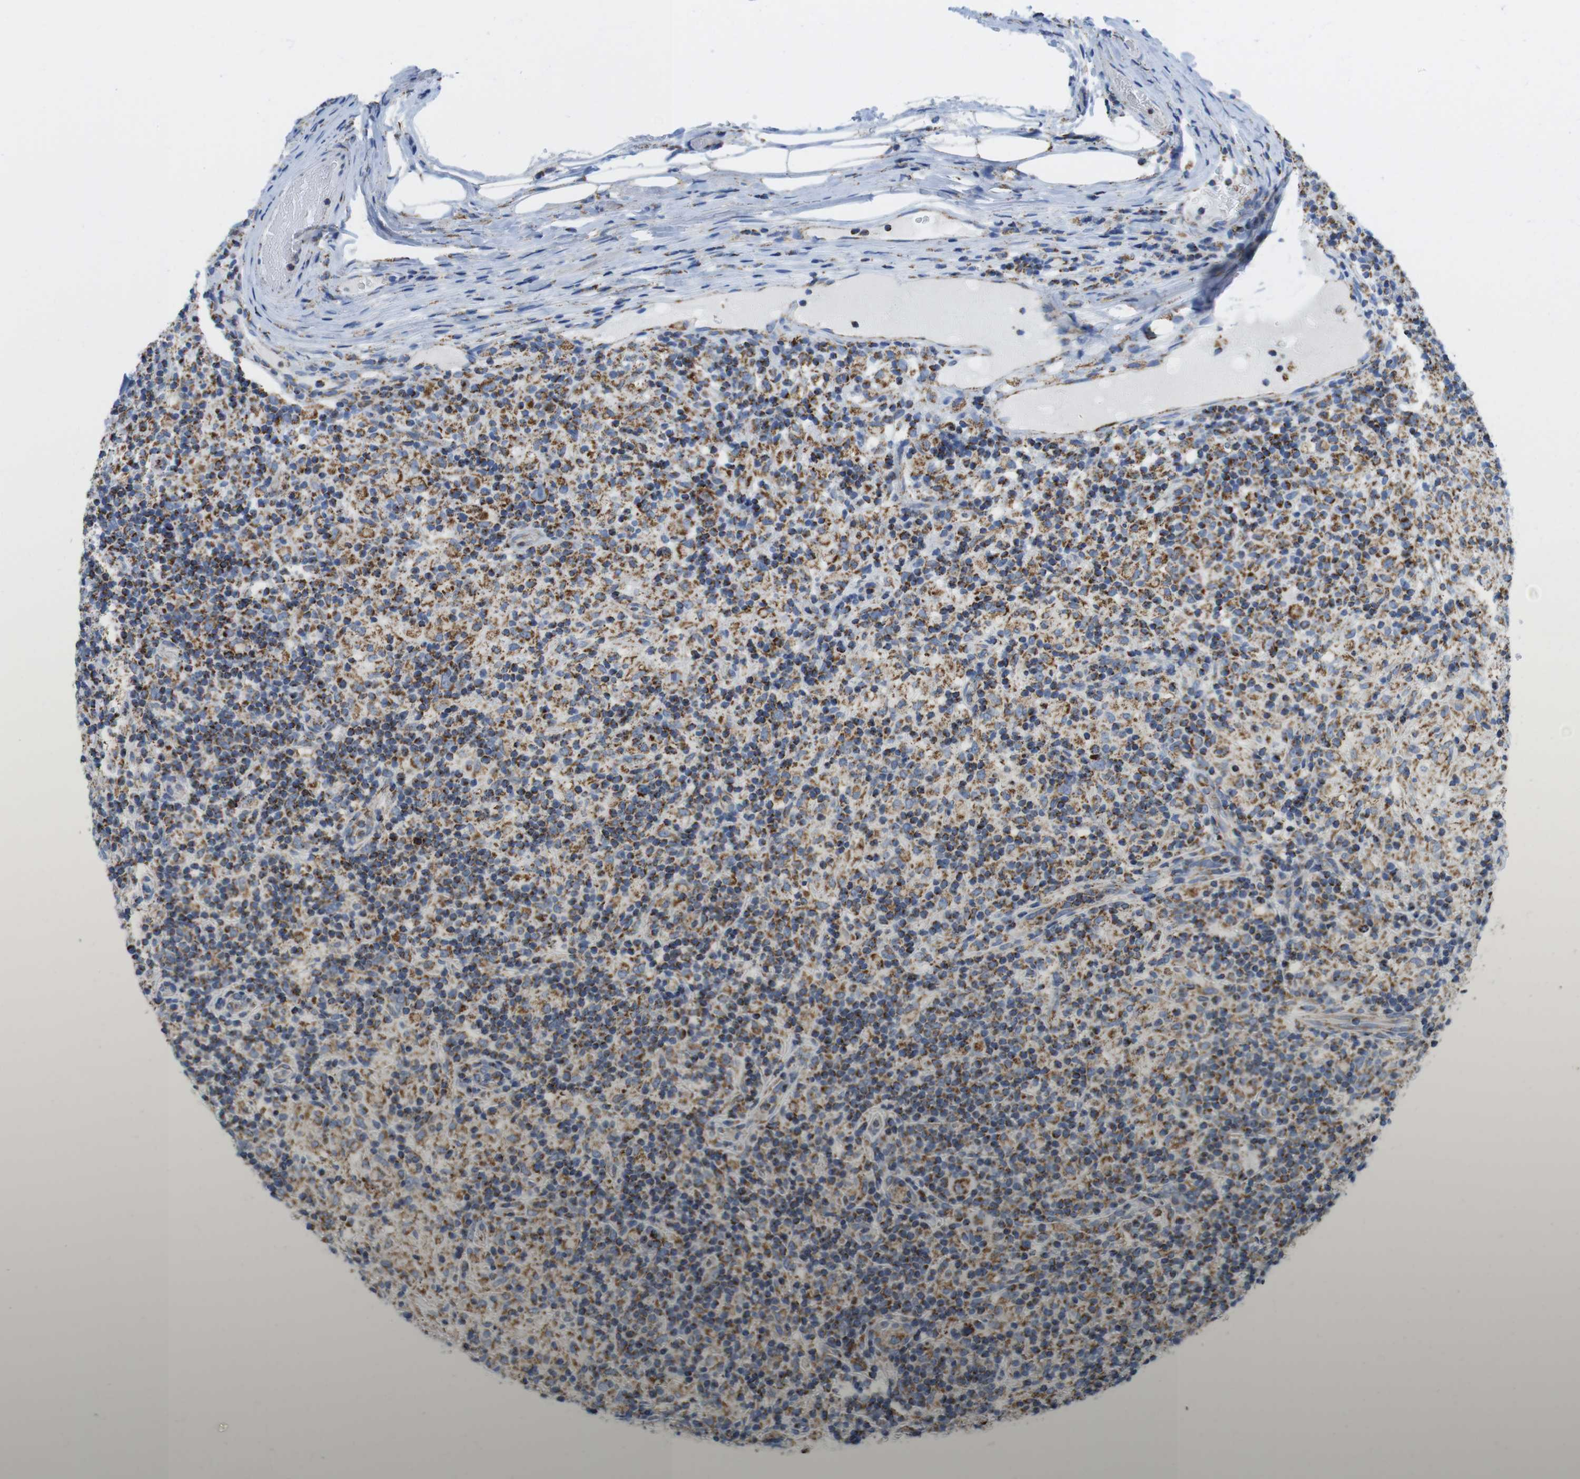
{"staining": {"intensity": "strong", "quantity": ">75%", "location": "cytoplasmic/membranous"}, "tissue": "lymphoma", "cell_type": "Tumor cells", "image_type": "cancer", "snomed": [{"axis": "morphology", "description": "Hodgkin's disease, NOS"}, {"axis": "topography", "description": "Lymph node"}], "caption": "Immunohistochemistry (IHC) (DAB (3,3'-diaminobenzidine)) staining of Hodgkin's disease demonstrates strong cytoplasmic/membranous protein expression in approximately >75% of tumor cells. (DAB (3,3'-diaminobenzidine) IHC with brightfield microscopy, high magnification).", "gene": "ATP5PO", "patient": {"sex": "male", "age": 70}}